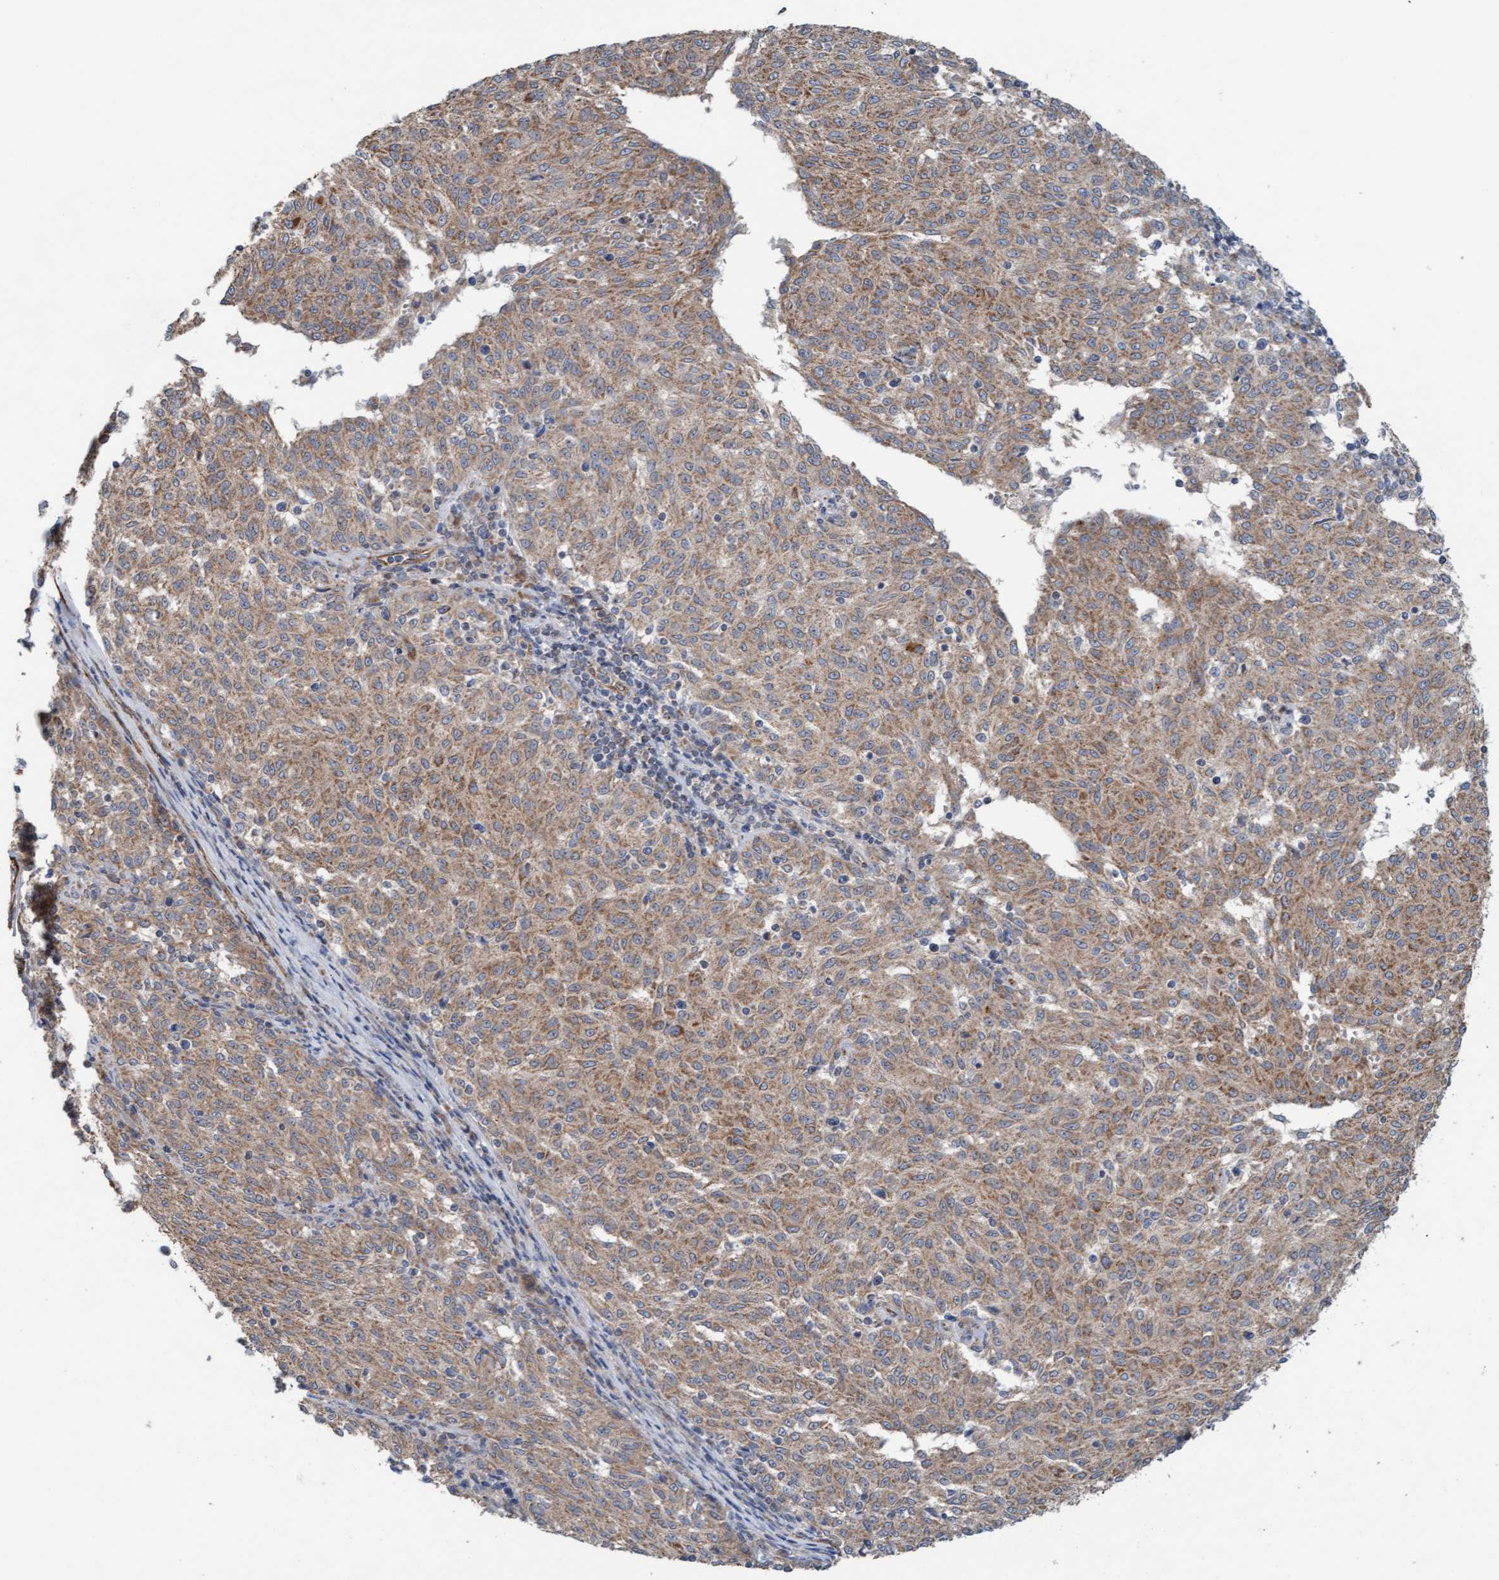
{"staining": {"intensity": "moderate", "quantity": ">75%", "location": "cytoplasmic/membranous"}, "tissue": "melanoma", "cell_type": "Tumor cells", "image_type": "cancer", "snomed": [{"axis": "morphology", "description": "Malignant melanoma, NOS"}, {"axis": "topography", "description": "Skin"}], "caption": "A medium amount of moderate cytoplasmic/membranous staining is seen in about >75% of tumor cells in malignant melanoma tissue. The staining was performed using DAB, with brown indicating positive protein expression. Nuclei are stained blue with hematoxylin.", "gene": "ZNF566", "patient": {"sex": "female", "age": 72}}